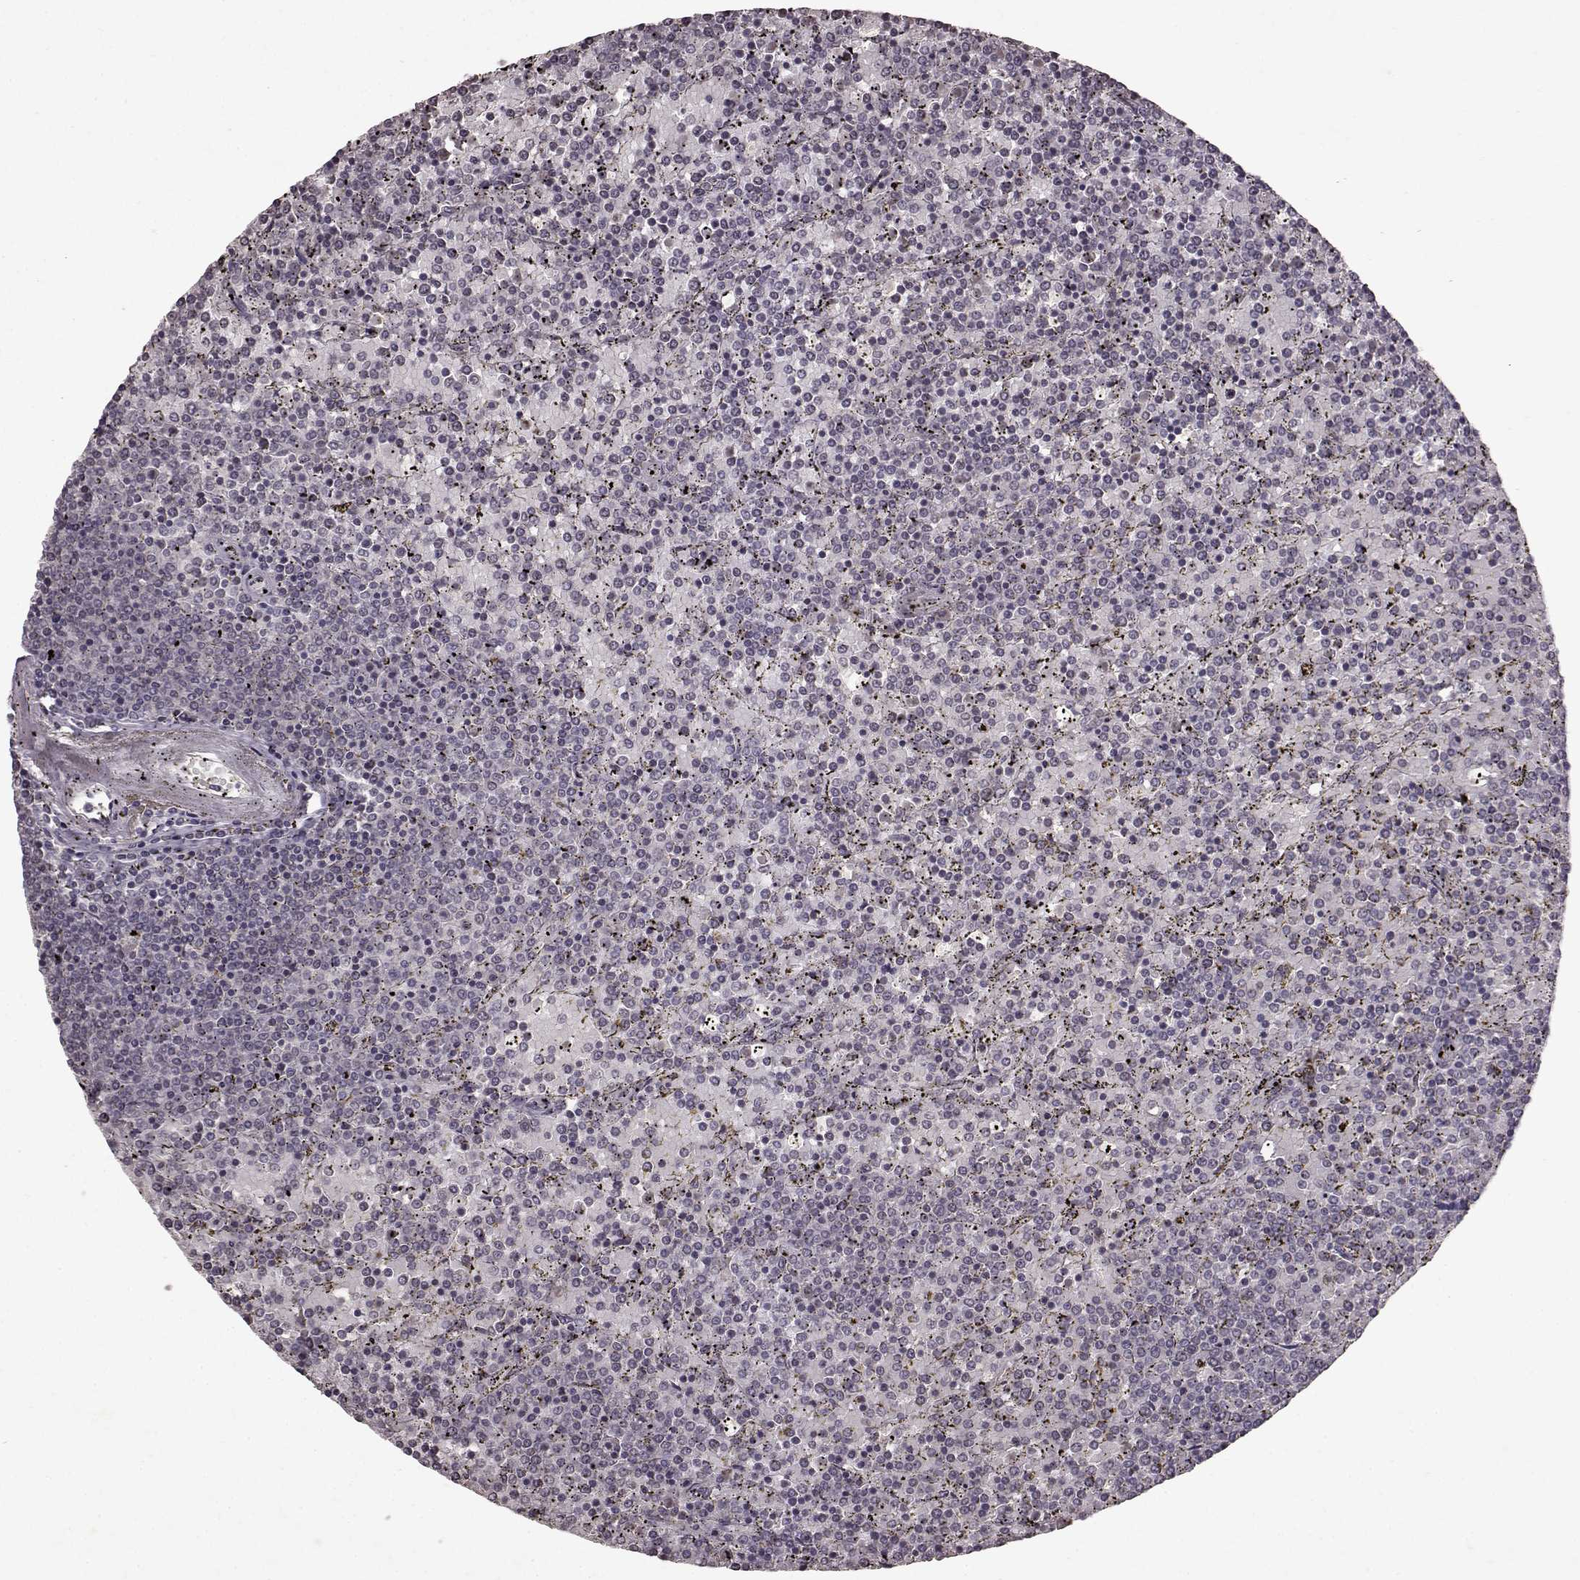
{"staining": {"intensity": "negative", "quantity": "none", "location": "none"}, "tissue": "lymphoma", "cell_type": "Tumor cells", "image_type": "cancer", "snomed": [{"axis": "morphology", "description": "Malignant lymphoma, non-Hodgkin's type, Low grade"}, {"axis": "topography", "description": "Spleen"}], "caption": "Human low-grade malignant lymphoma, non-Hodgkin's type stained for a protein using immunohistochemistry reveals no staining in tumor cells.", "gene": "LHB", "patient": {"sex": "female", "age": 77}}